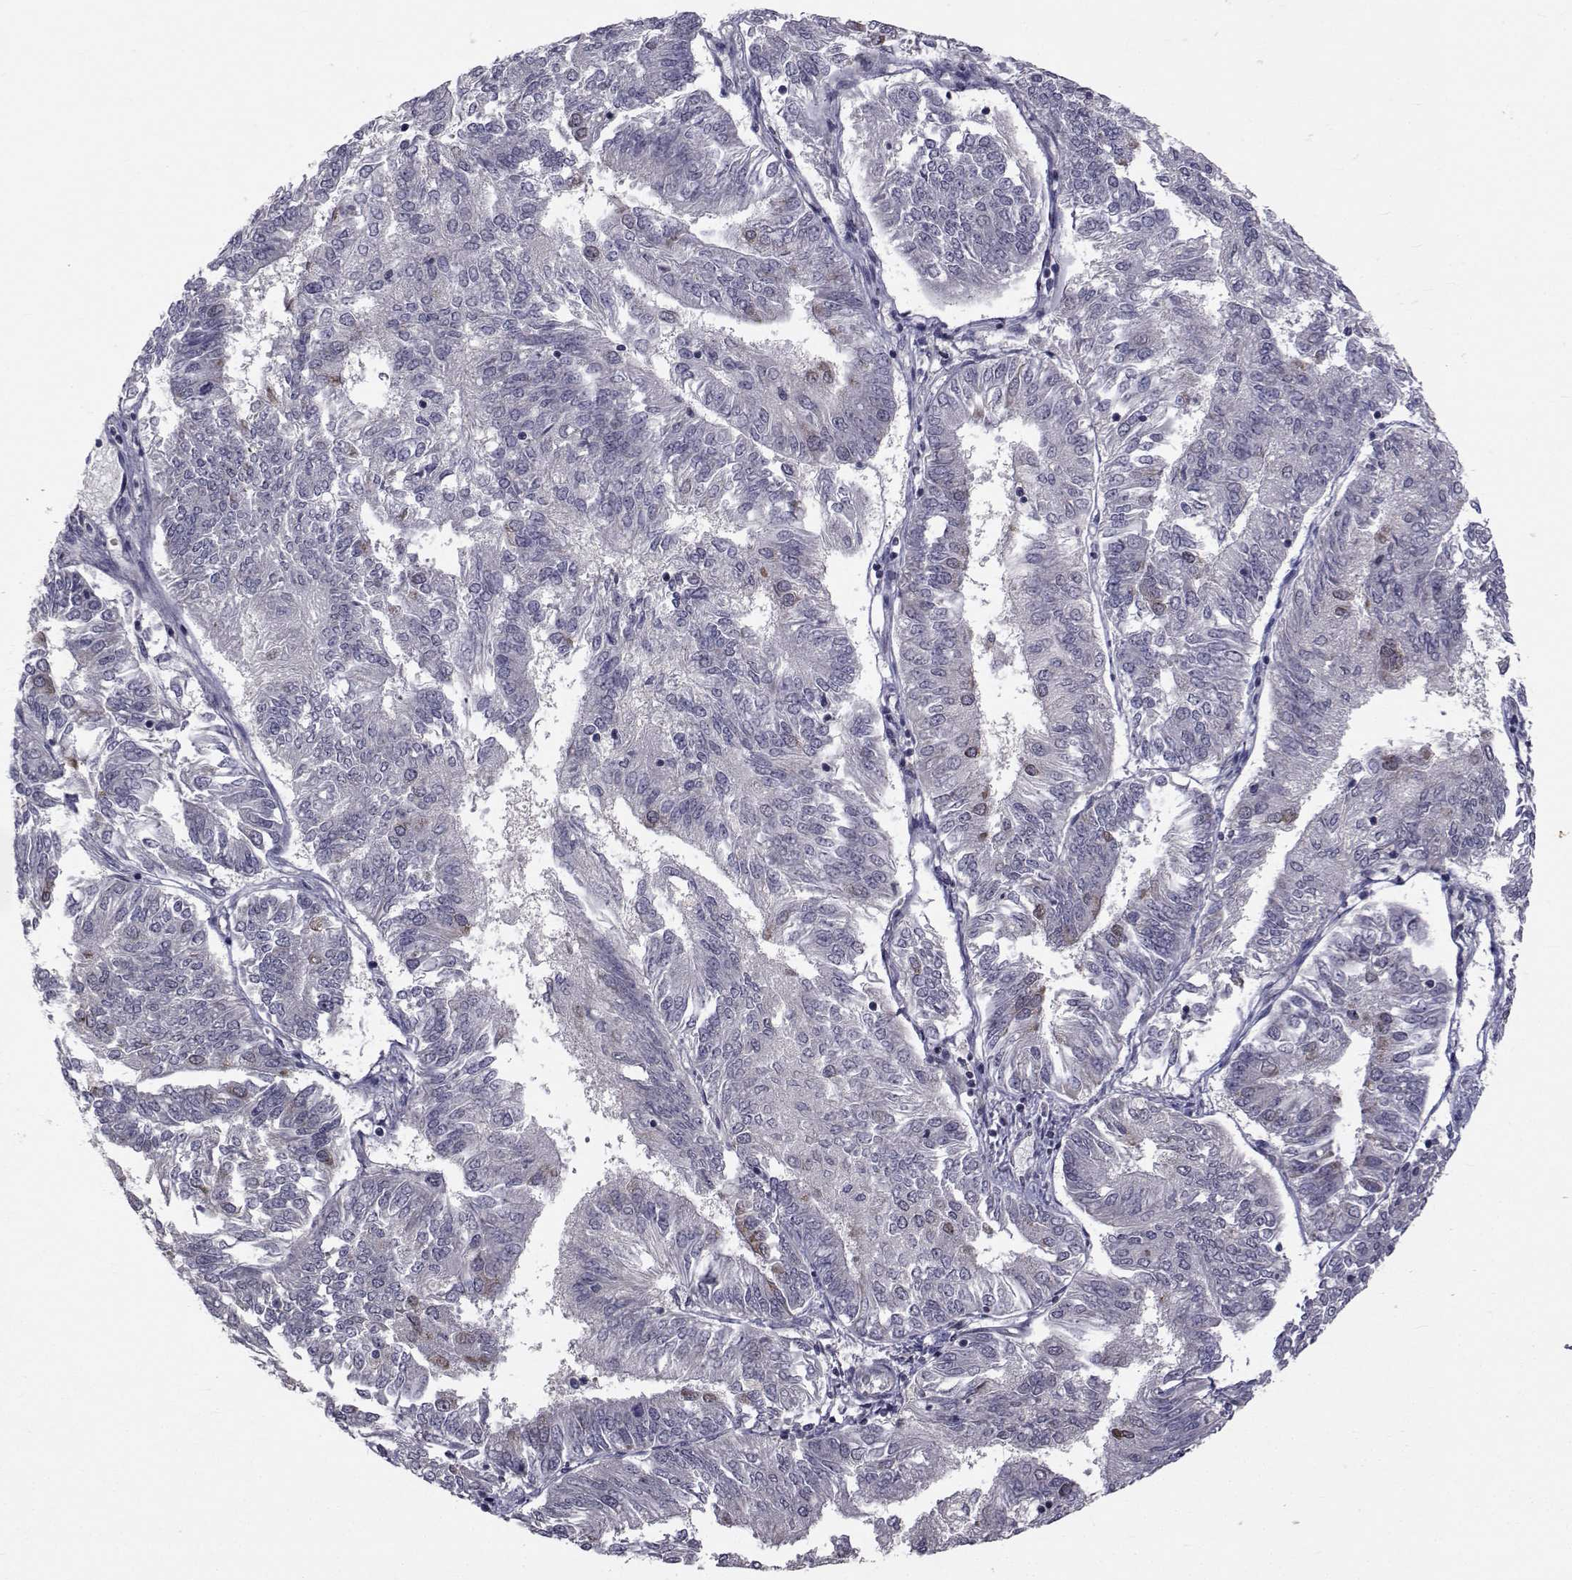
{"staining": {"intensity": "negative", "quantity": "none", "location": "none"}, "tissue": "endometrial cancer", "cell_type": "Tumor cells", "image_type": "cancer", "snomed": [{"axis": "morphology", "description": "Adenocarcinoma, NOS"}, {"axis": "topography", "description": "Endometrium"}], "caption": "A high-resolution micrograph shows IHC staining of endometrial cancer (adenocarcinoma), which reveals no significant positivity in tumor cells.", "gene": "FDXR", "patient": {"sex": "female", "age": 58}}